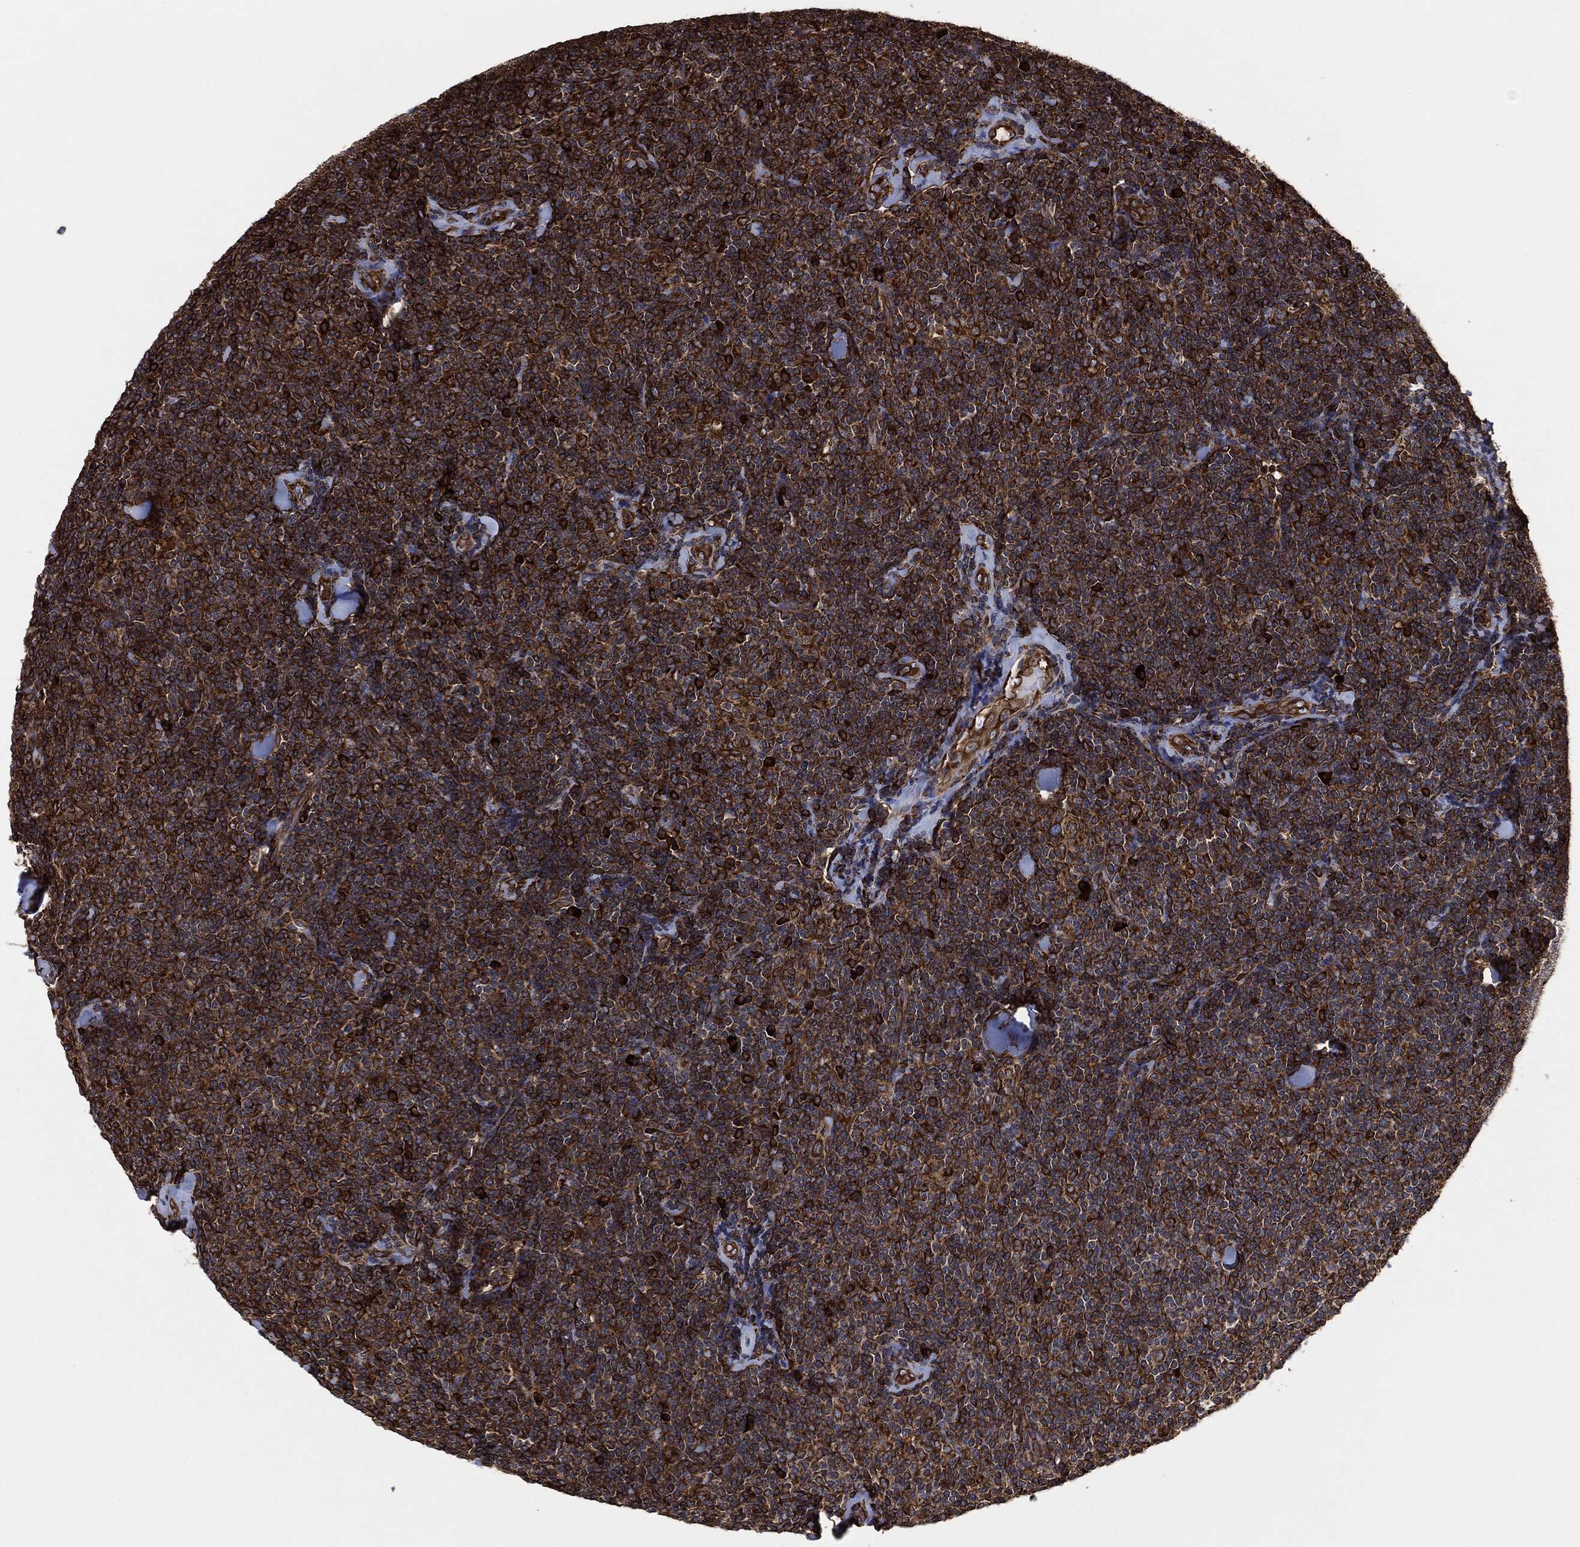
{"staining": {"intensity": "strong", "quantity": ">75%", "location": "cytoplasmic/membranous"}, "tissue": "lymphoma", "cell_type": "Tumor cells", "image_type": "cancer", "snomed": [{"axis": "morphology", "description": "Malignant lymphoma, non-Hodgkin's type, Low grade"}, {"axis": "topography", "description": "Lymph node"}], "caption": "Immunohistochemical staining of lymphoma displays high levels of strong cytoplasmic/membranous protein positivity in about >75% of tumor cells.", "gene": "AMFR", "patient": {"sex": "female", "age": 56}}